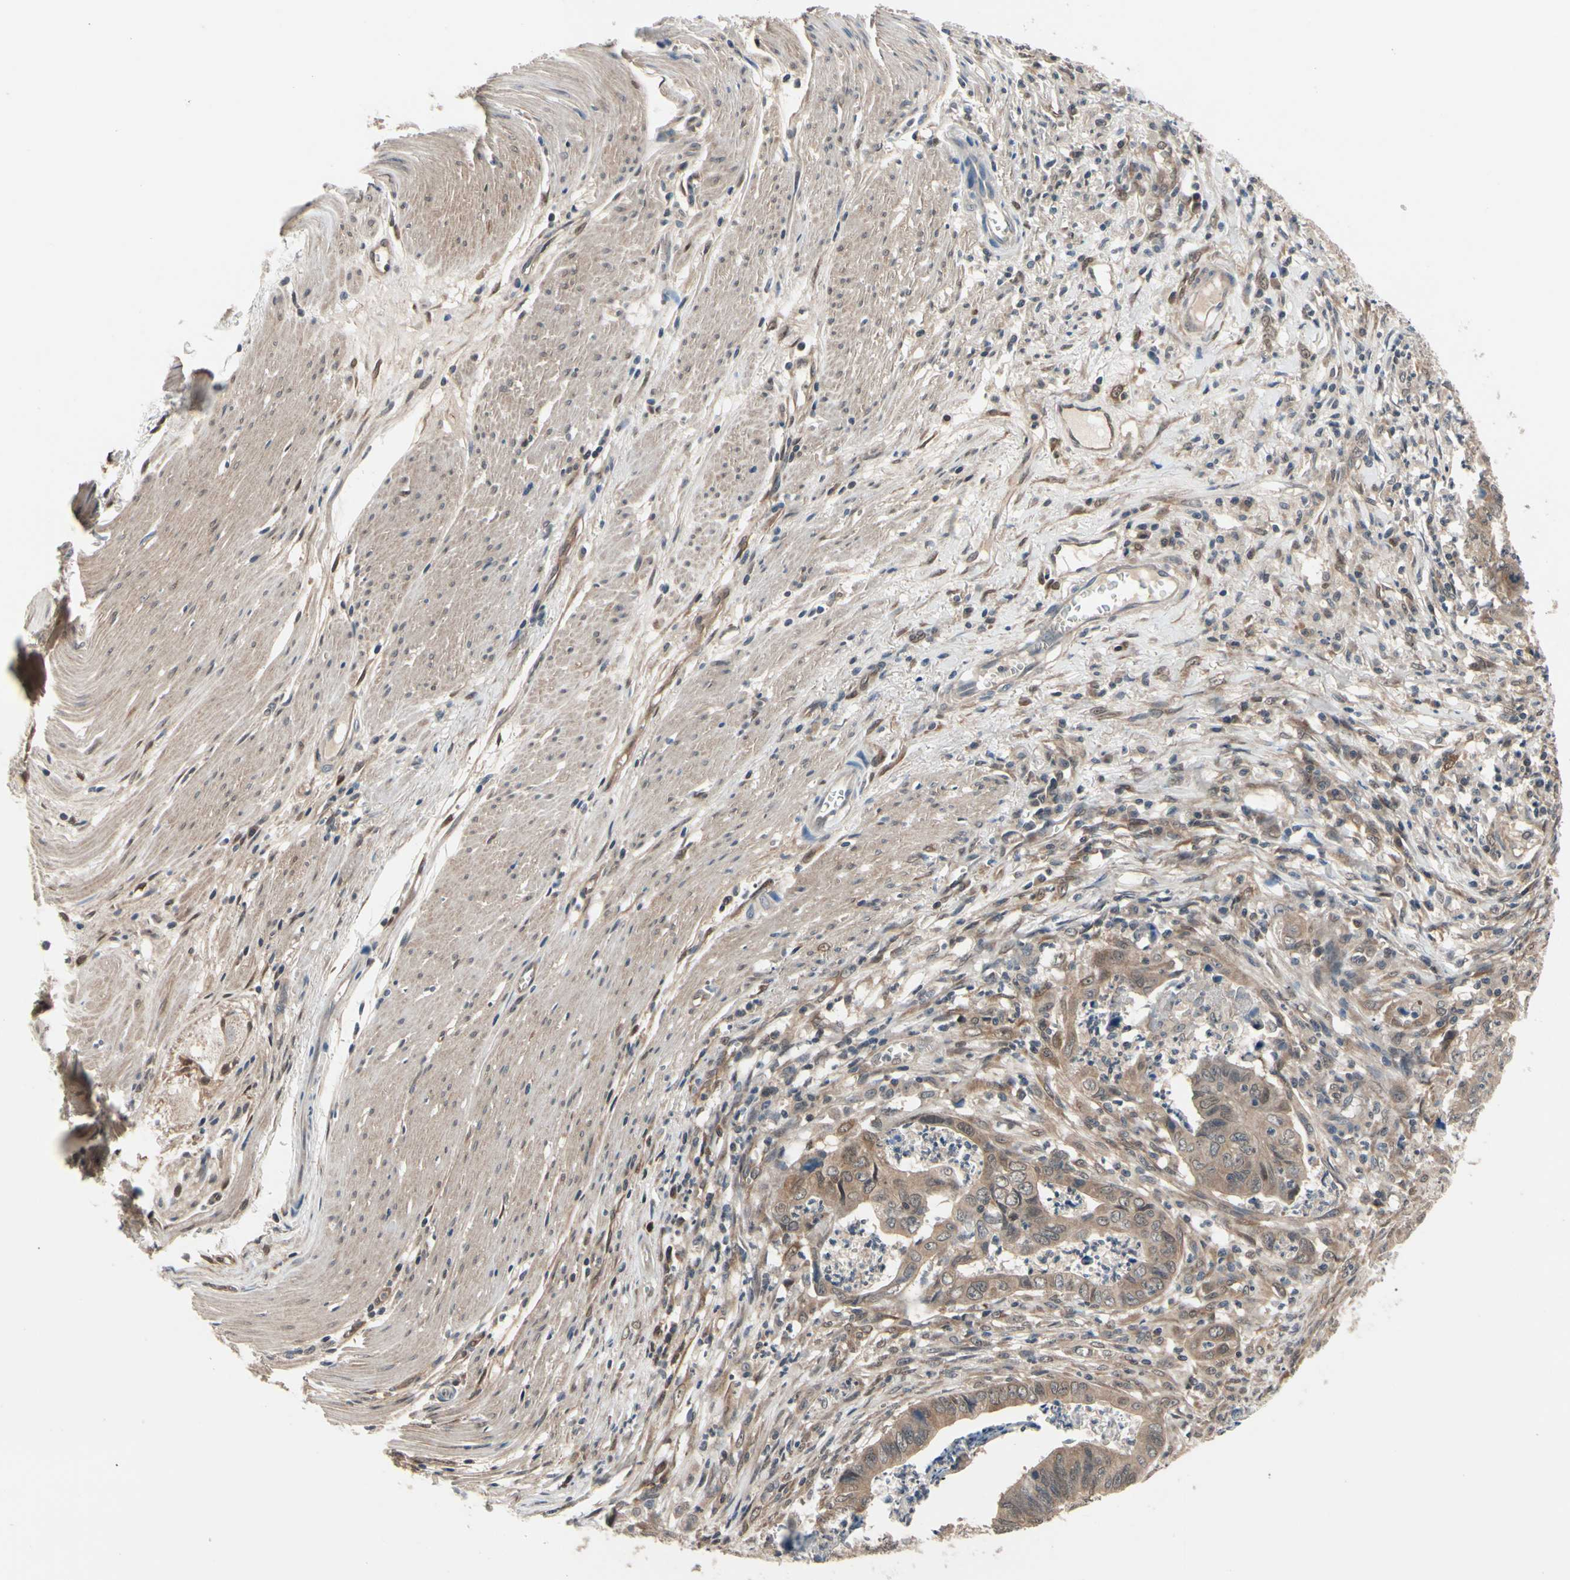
{"staining": {"intensity": "moderate", "quantity": ">75%", "location": "cytoplasmic/membranous"}, "tissue": "stomach cancer", "cell_type": "Tumor cells", "image_type": "cancer", "snomed": [{"axis": "morphology", "description": "Adenocarcinoma, NOS"}, {"axis": "topography", "description": "Stomach, lower"}], "caption": "High-power microscopy captured an IHC micrograph of stomach cancer, revealing moderate cytoplasmic/membranous positivity in about >75% of tumor cells. (DAB (3,3'-diaminobenzidine) = brown stain, brightfield microscopy at high magnification).", "gene": "PRDX6", "patient": {"sex": "male", "age": 77}}